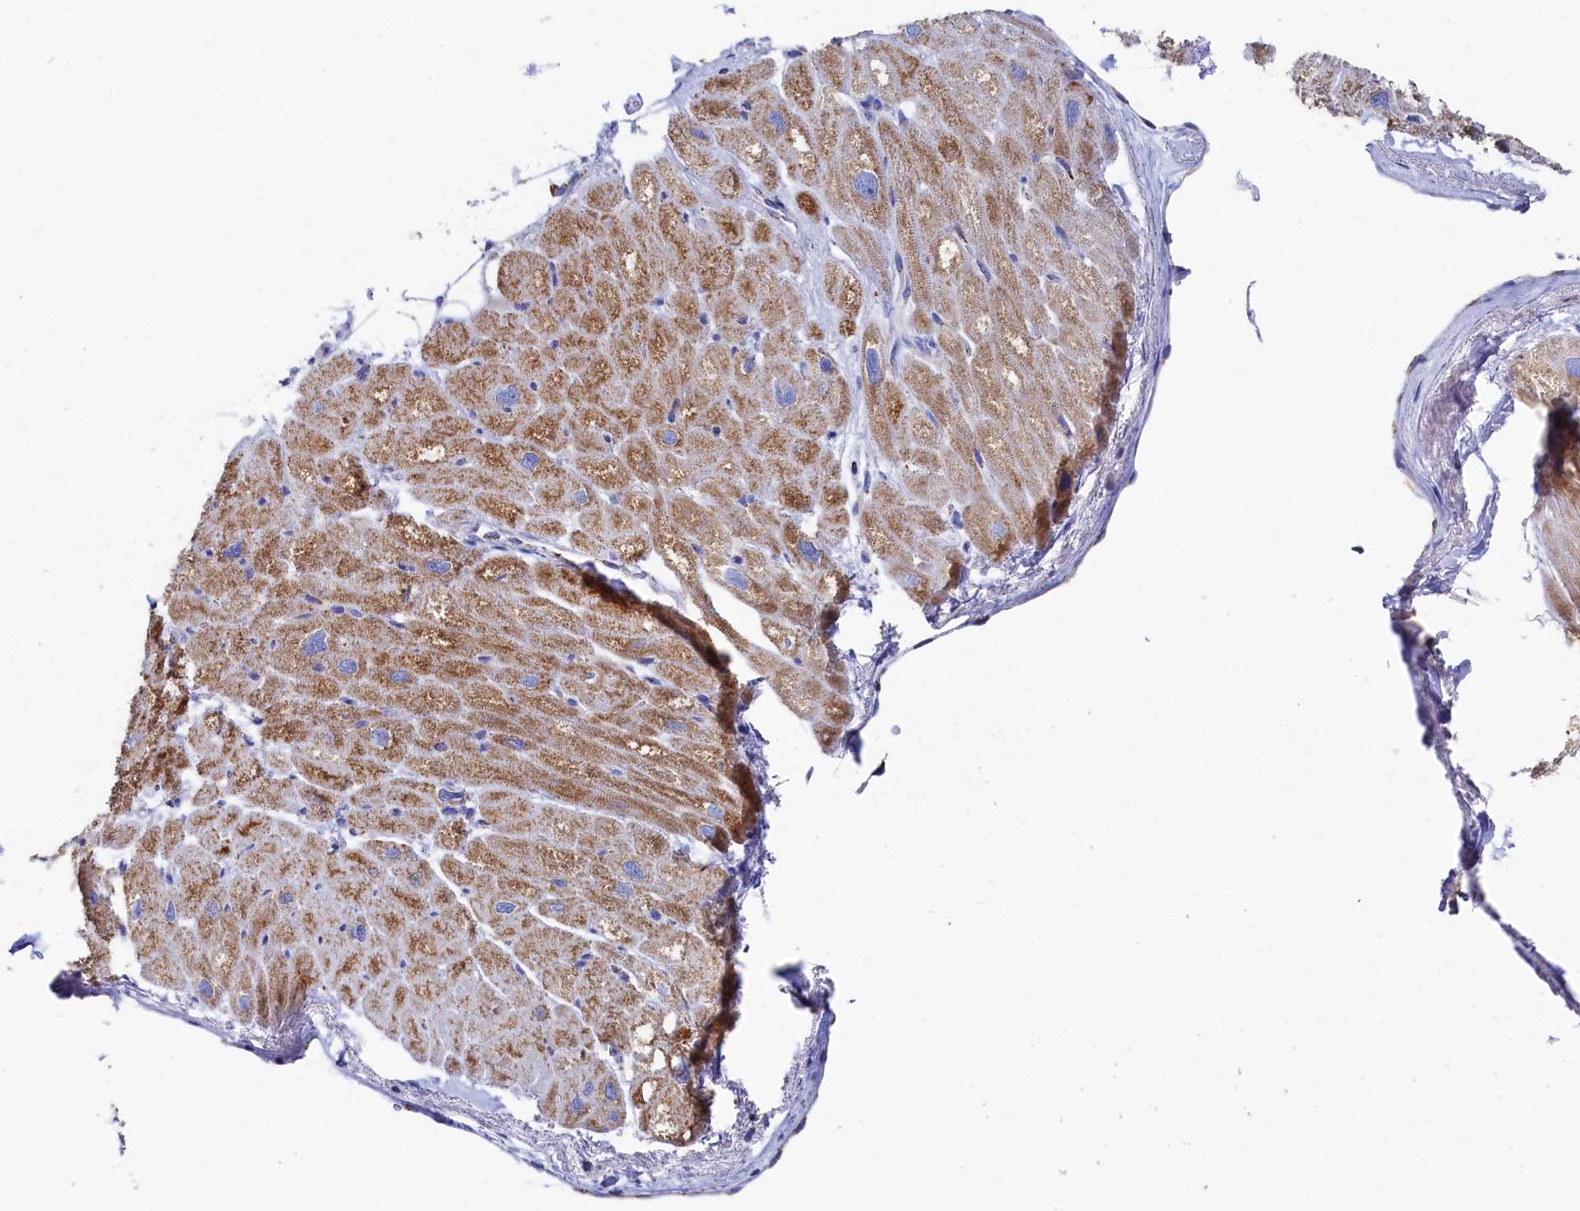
{"staining": {"intensity": "moderate", "quantity": "25%-75%", "location": "cytoplasmic/membranous"}, "tissue": "heart muscle", "cell_type": "Cardiomyocytes", "image_type": "normal", "snomed": [{"axis": "morphology", "description": "Normal tissue, NOS"}, {"axis": "topography", "description": "Heart"}], "caption": "The immunohistochemical stain shows moderate cytoplasmic/membranous staining in cardiomyocytes of unremarkable heart muscle.", "gene": "MMAB", "patient": {"sex": "male", "age": 50}}